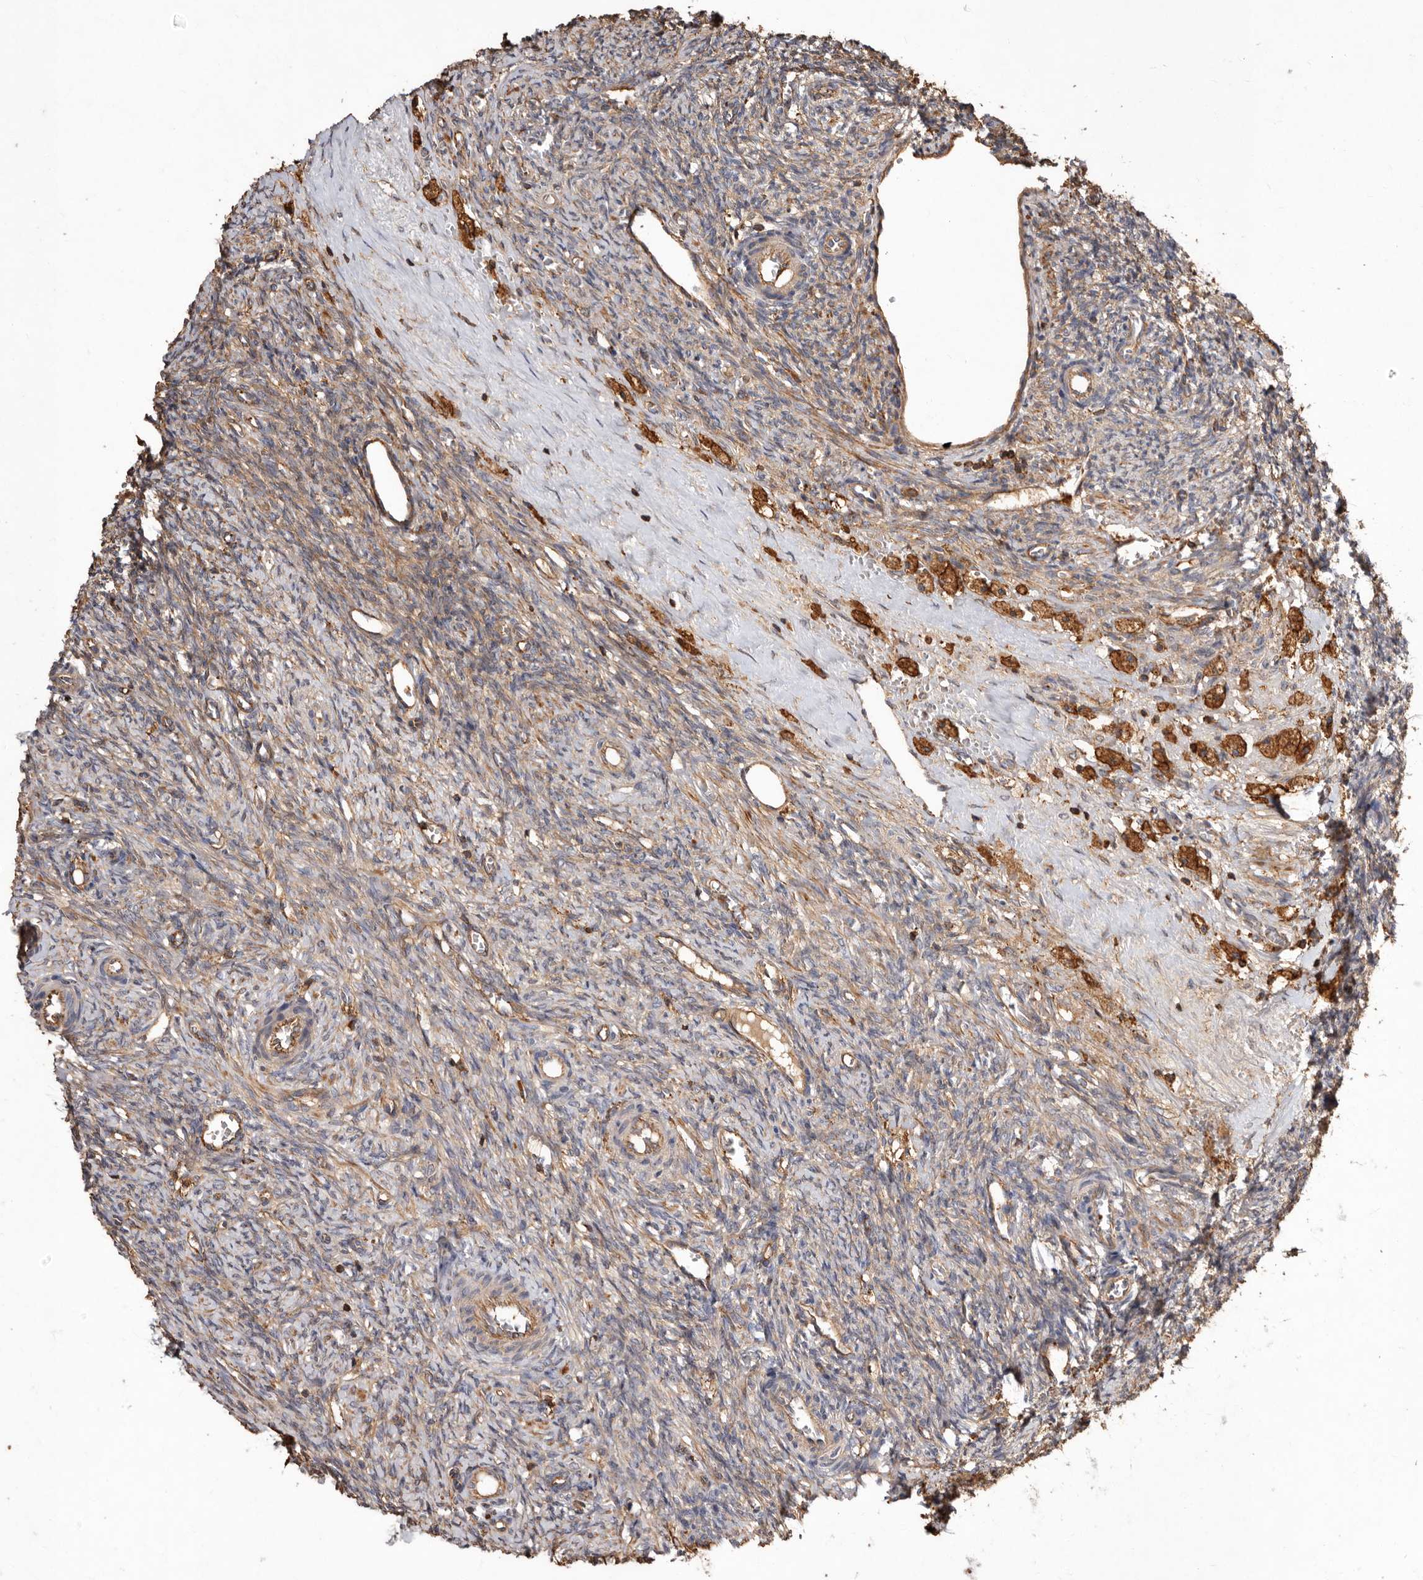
{"staining": {"intensity": "moderate", "quantity": ">75%", "location": "cytoplasmic/membranous"}, "tissue": "ovary", "cell_type": "Follicle cells", "image_type": "normal", "snomed": [{"axis": "morphology", "description": "Normal tissue, NOS"}, {"axis": "topography", "description": "Ovary"}], "caption": "This is a micrograph of immunohistochemistry staining of unremarkable ovary, which shows moderate positivity in the cytoplasmic/membranous of follicle cells.", "gene": "COQ8B", "patient": {"sex": "female", "age": 41}}